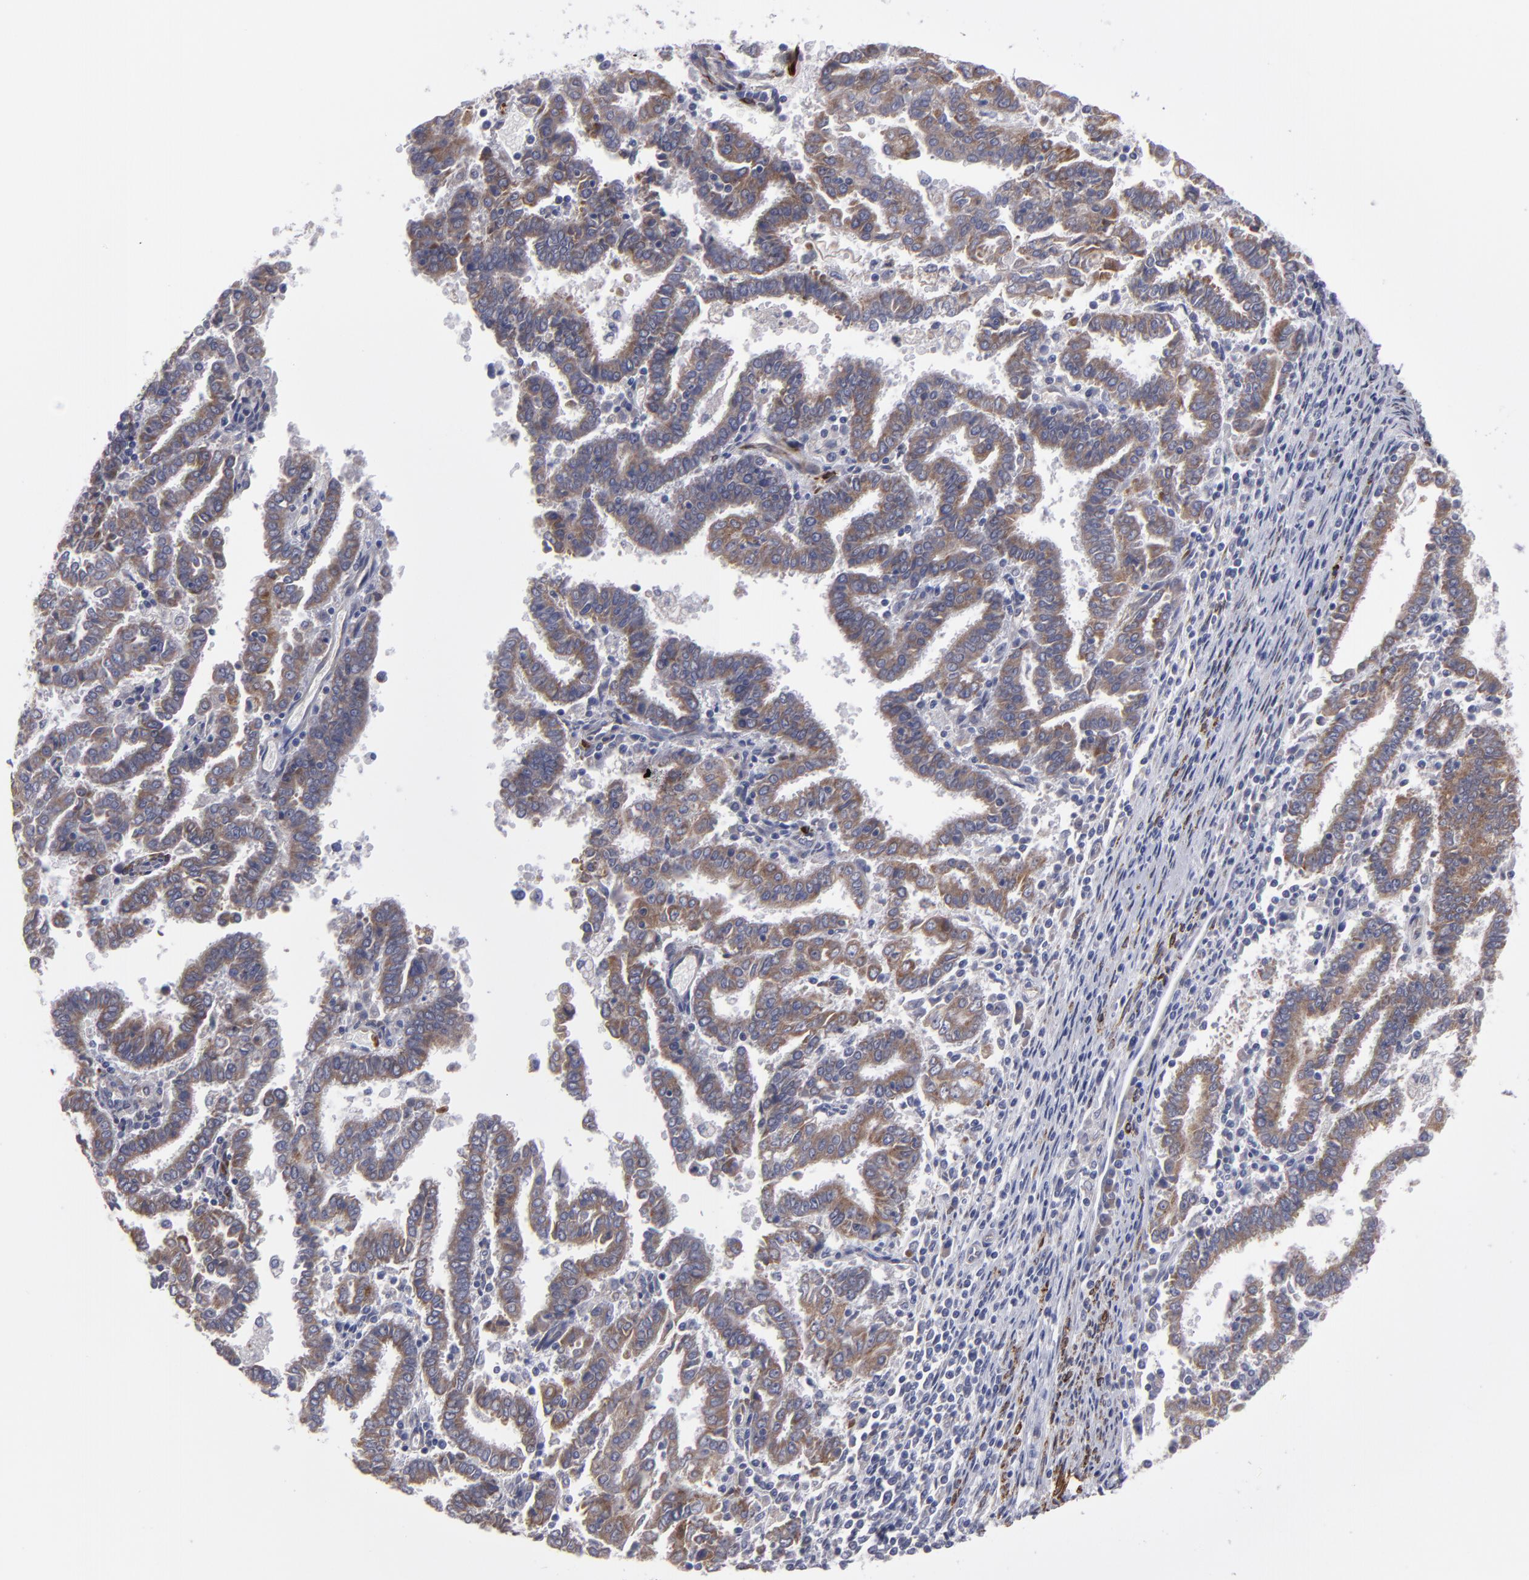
{"staining": {"intensity": "moderate", "quantity": ">75%", "location": "cytoplasmic/membranous"}, "tissue": "endometrial cancer", "cell_type": "Tumor cells", "image_type": "cancer", "snomed": [{"axis": "morphology", "description": "Adenocarcinoma, NOS"}, {"axis": "topography", "description": "Uterus"}], "caption": "A photomicrograph showing moderate cytoplasmic/membranous positivity in about >75% of tumor cells in endometrial cancer, as visualized by brown immunohistochemical staining.", "gene": "SLMAP", "patient": {"sex": "female", "age": 83}}